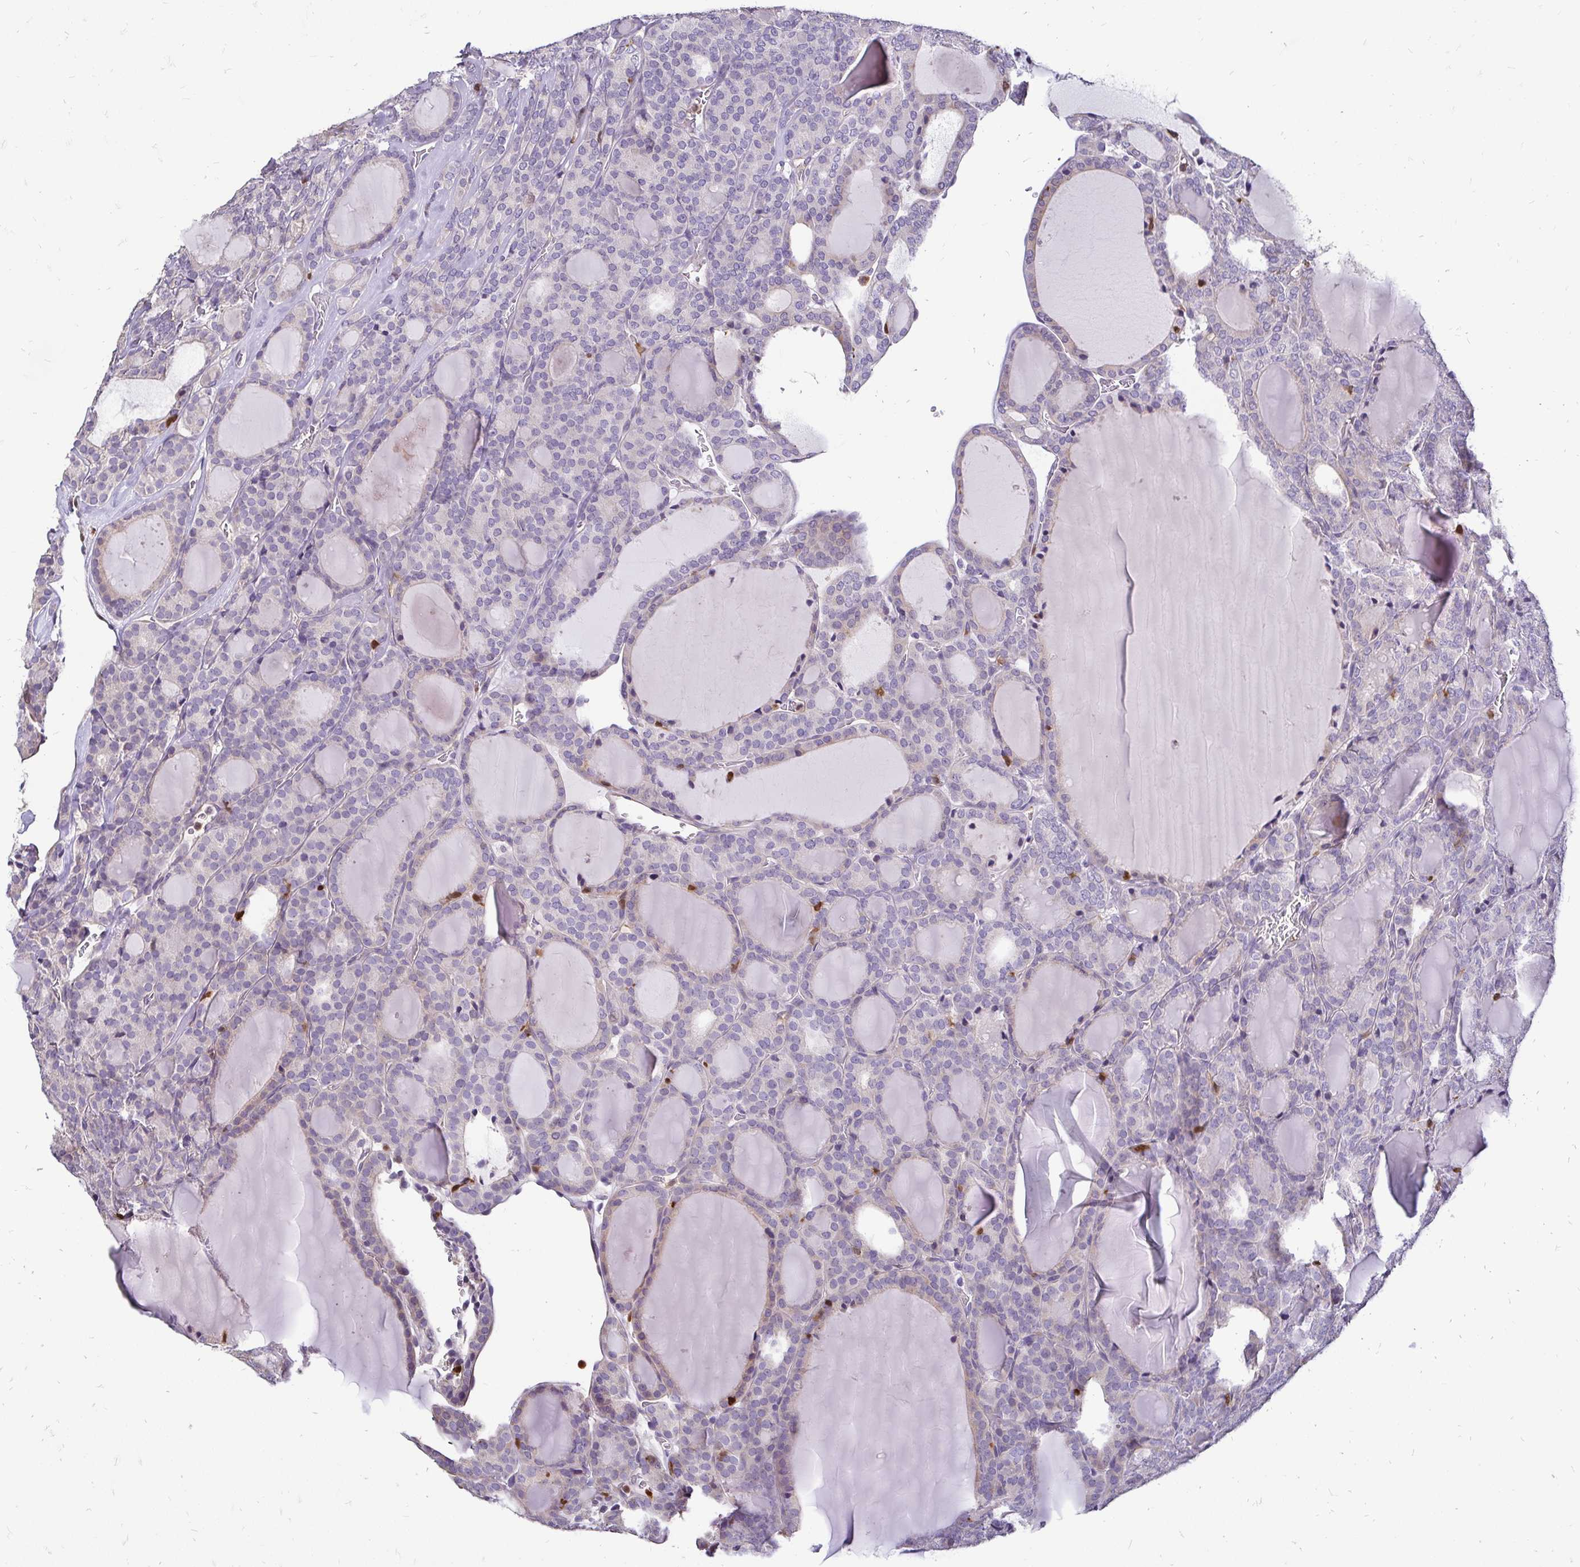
{"staining": {"intensity": "negative", "quantity": "none", "location": "none"}, "tissue": "thyroid cancer", "cell_type": "Tumor cells", "image_type": "cancer", "snomed": [{"axis": "morphology", "description": "Follicular adenoma carcinoma, NOS"}, {"axis": "topography", "description": "Thyroid gland"}], "caption": "Tumor cells are negative for protein expression in human follicular adenoma carcinoma (thyroid).", "gene": "ZFP1", "patient": {"sex": "male", "age": 74}}